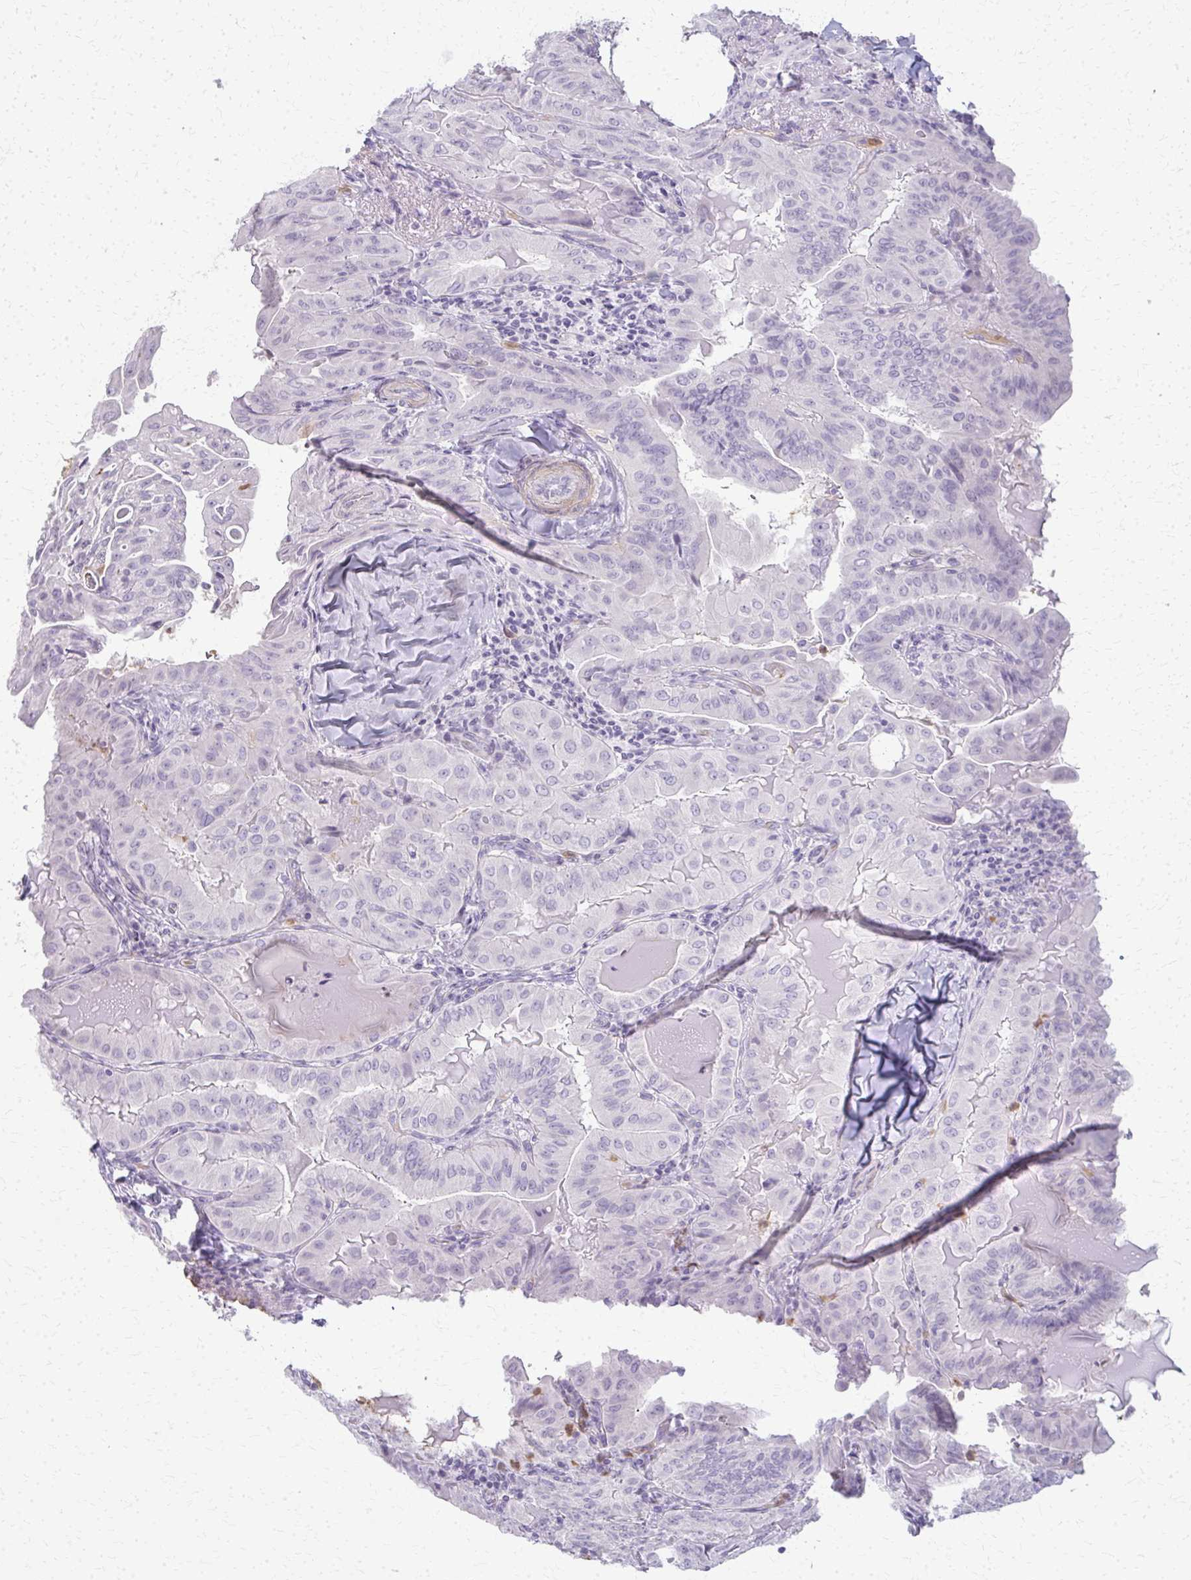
{"staining": {"intensity": "negative", "quantity": "none", "location": "none"}, "tissue": "thyroid cancer", "cell_type": "Tumor cells", "image_type": "cancer", "snomed": [{"axis": "morphology", "description": "Papillary adenocarcinoma, NOS"}, {"axis": "topography", "description": "Thyroid gland"}], "caption": "Tumor cells show no significant protein expression in thyroid papillary adenocarcinoma. (Stains: DAB immunohistochemistry with hematoxylin counter stain, Microscopy: brightfield microscopy at high magnification).", "gene": "CA3", "patient": {"sex": "female", "age": 68}}